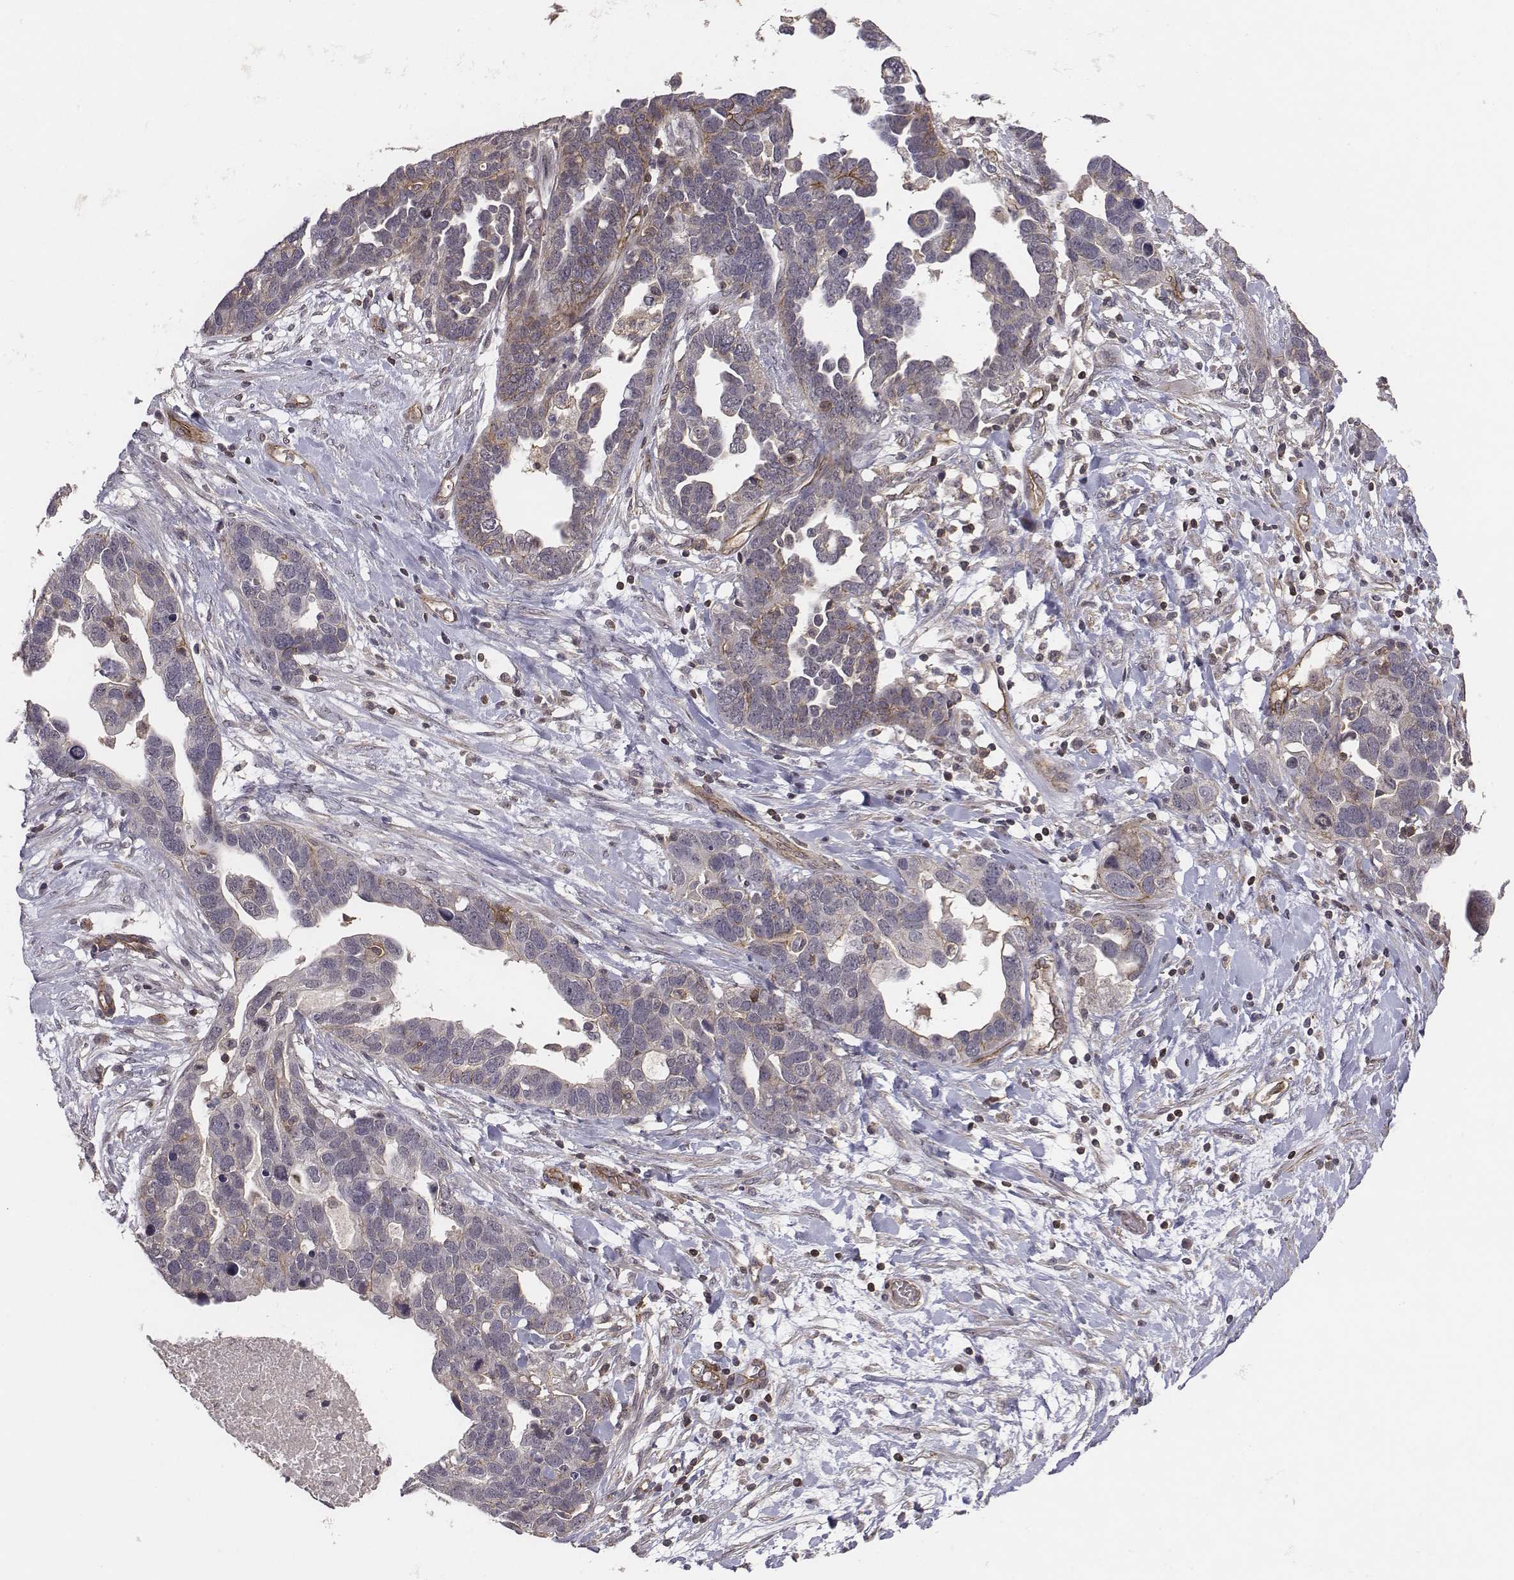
{"staining": {"intensity": "weak", "quantity": "<25%", "location": "cytoplasmic/membranous"}, "tissue": "ovarian cancer", "cell_type": "Tumor cells", "image_type": "cancer", "snomed": [{"axis": "morphology", "description": "Cystadenocarcinoma, serous, NOS"}, {"axis": "topography", "description": "Ovary"}], "caption": "This is an immunohistochemistry (IHC) image of human ovarian serous cystadenocarcinoma. There is no staining in tumor cells.", "gene": "PTPRG", "patient": {"sex": "female", "age": 54}}